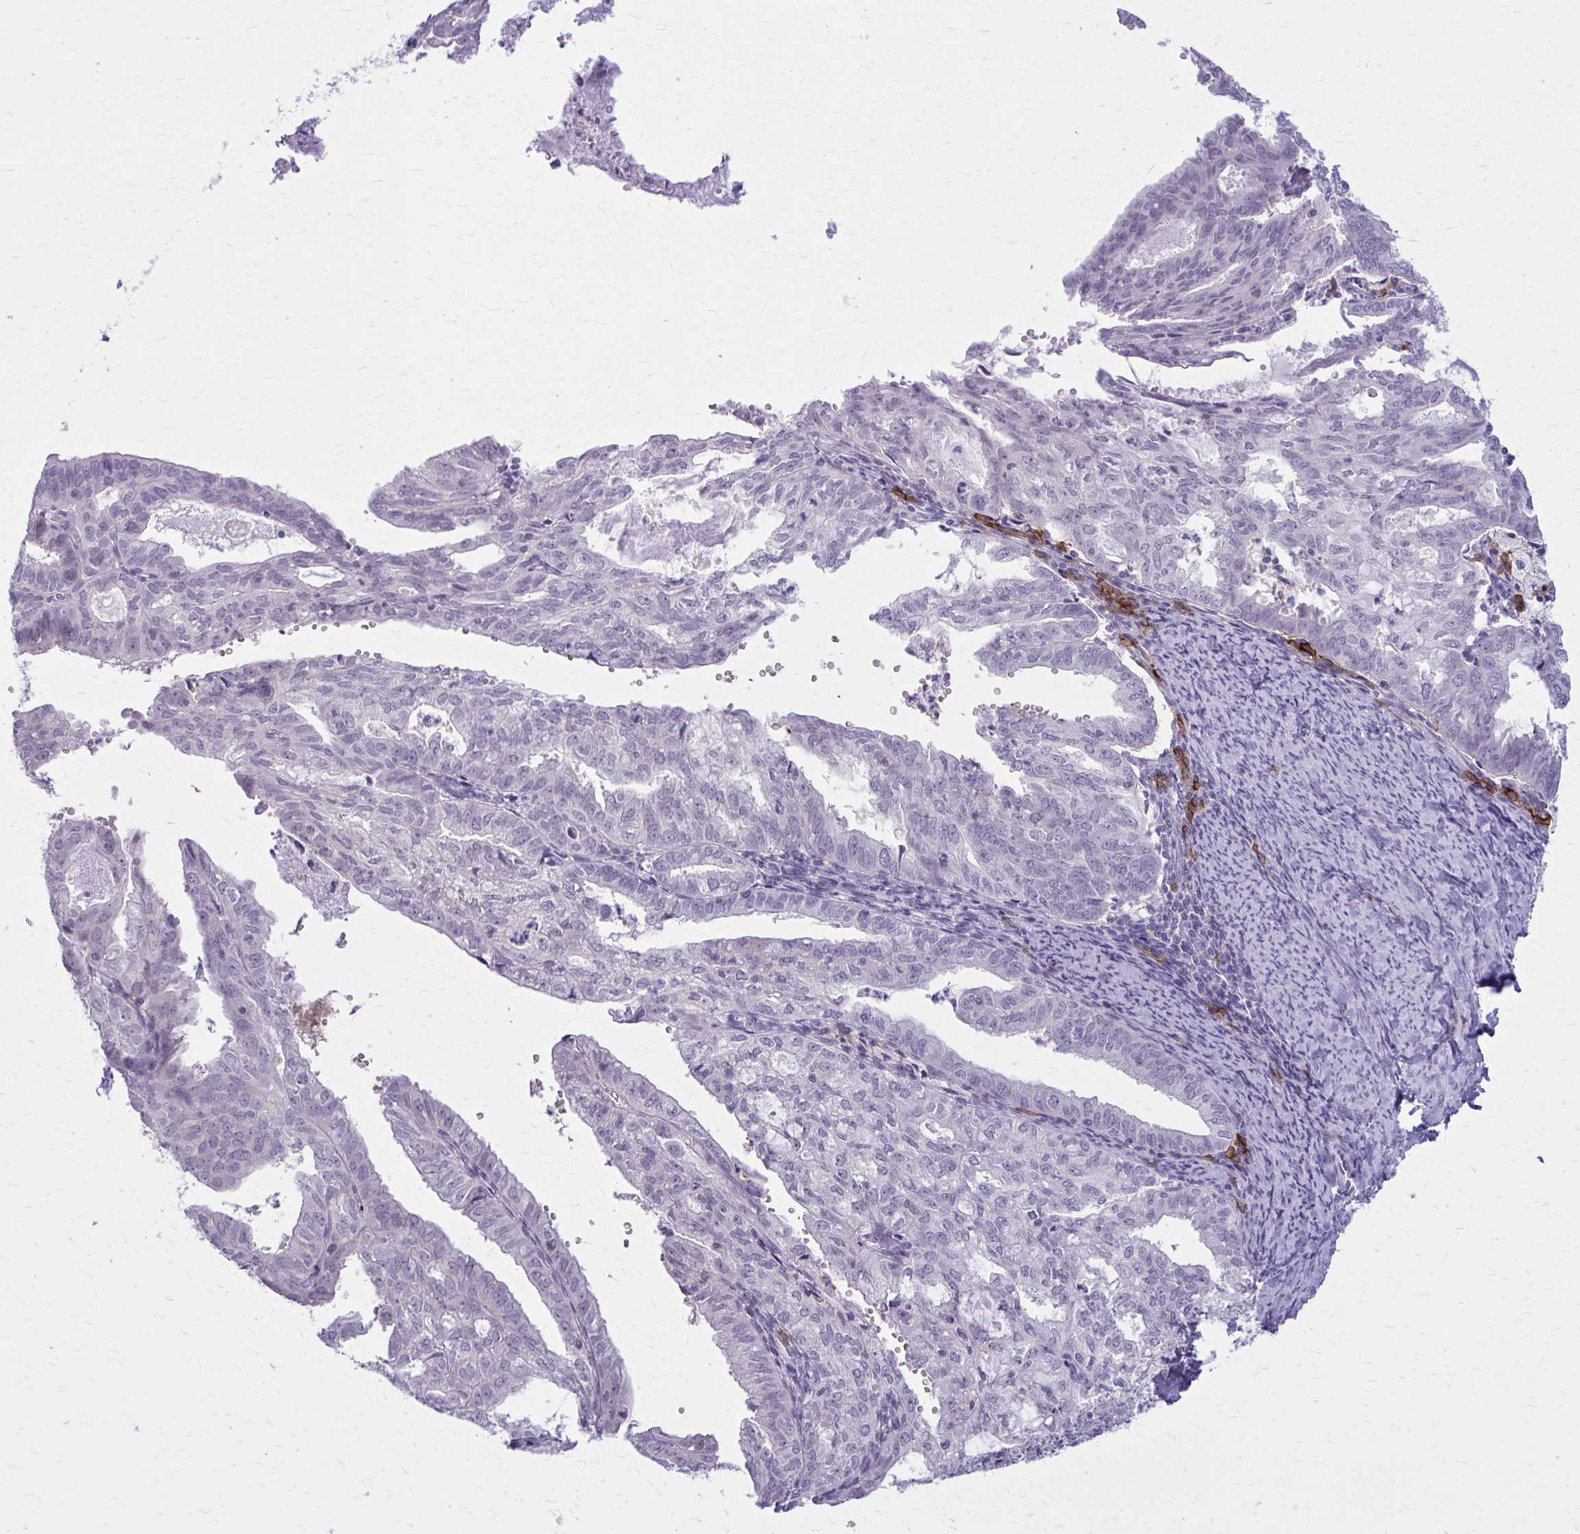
{"staining": {"intensity": "negative", "quantity": "none", "location": "none"}, "tissue": "endometrial cancer", "cell_type": "Tumor cells", "image_type": "cancer", "snomed": [{"axis": "morphology", "description": "Adenocarcinoma, NOS"}, {"axis": "topography", "description": "Endometrium"}], "caption": "High power microscopy micrograph of an immunohistochemistry (IHC) photomicrograph of endometrial cancer (adenocarcinoma), revealing no significant staining in tumor cells. (Brightfield microscopy of DAB immunohistochemistry (IHC) at high magnification).", "gene": "CD38", "patient": {"sex": "female", "age": 70}}